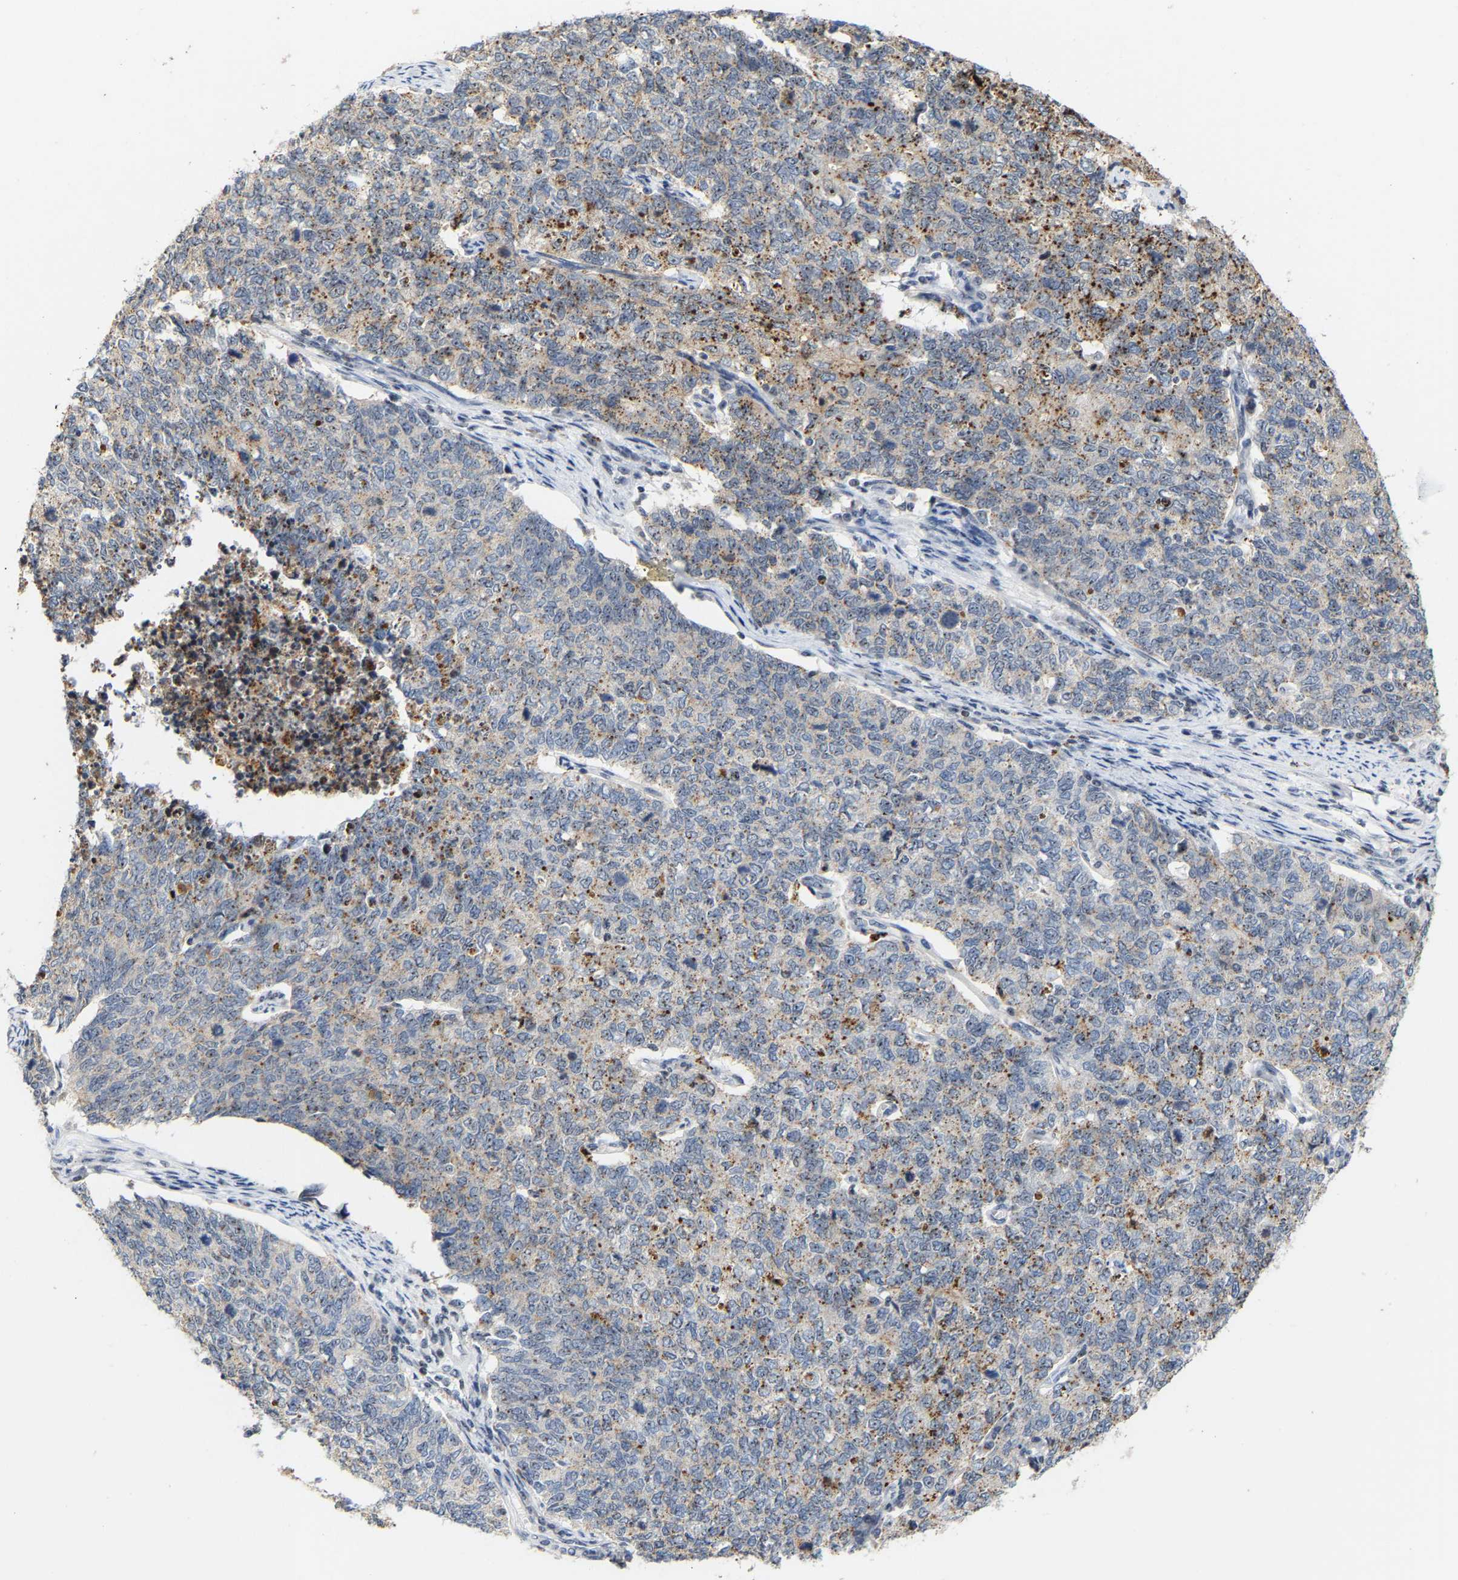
{"staining": {"intensity": "moderate", "quantity": "<25%", "location": "cytoplasmic/membranous"}, "tissue": "cervical cancer", "cell_type": "Tumor cells", "image_type": "cancer", "snomed": [{"axis": "morphology", "description": "Squamous cell carcinoma, NOS"}, {"axis": "topography", "description": "Cervix"}], "caption": "Human squamous cell carcinoma (cervical) stained with a protein marker demonstrates moderate staining in tumor cells.", "gene": "NOP58", "patient": {"sex": "female", "age": 63}}